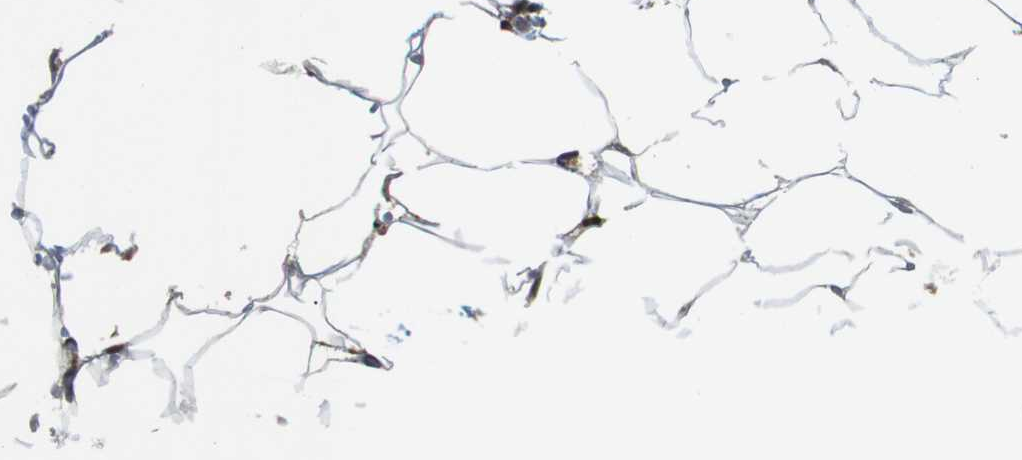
{"staining": {"intensity": "weak", "quantity": ">75%", "location": "cytoplasmic/membranous"}, "tissue": "adipose tissue", "cell_type": "Adipocytes", "image_type": "normal", "snomed": [{"axis": "morphology", "description": "Normal tissue, NOS"}, {"axis": "topography", "description": "Breast"}, {"axis": "topography", "description": "Adipose tissue"}], "caption": "A high-resolution image shows immunohistochemistry (IHC) staining of benign adipose tissue, which displays weak cytoplasmic/membranous expression in approximately >75% of adipocytes. The staining is performed using DAB (3,3'-diaminobenzidine) brown chromogen to label protein expression. The nuclei are counter-stained blue using hematoxylin.", "gene": "SP2", "patient": {"sex": "female", "age": 25}}